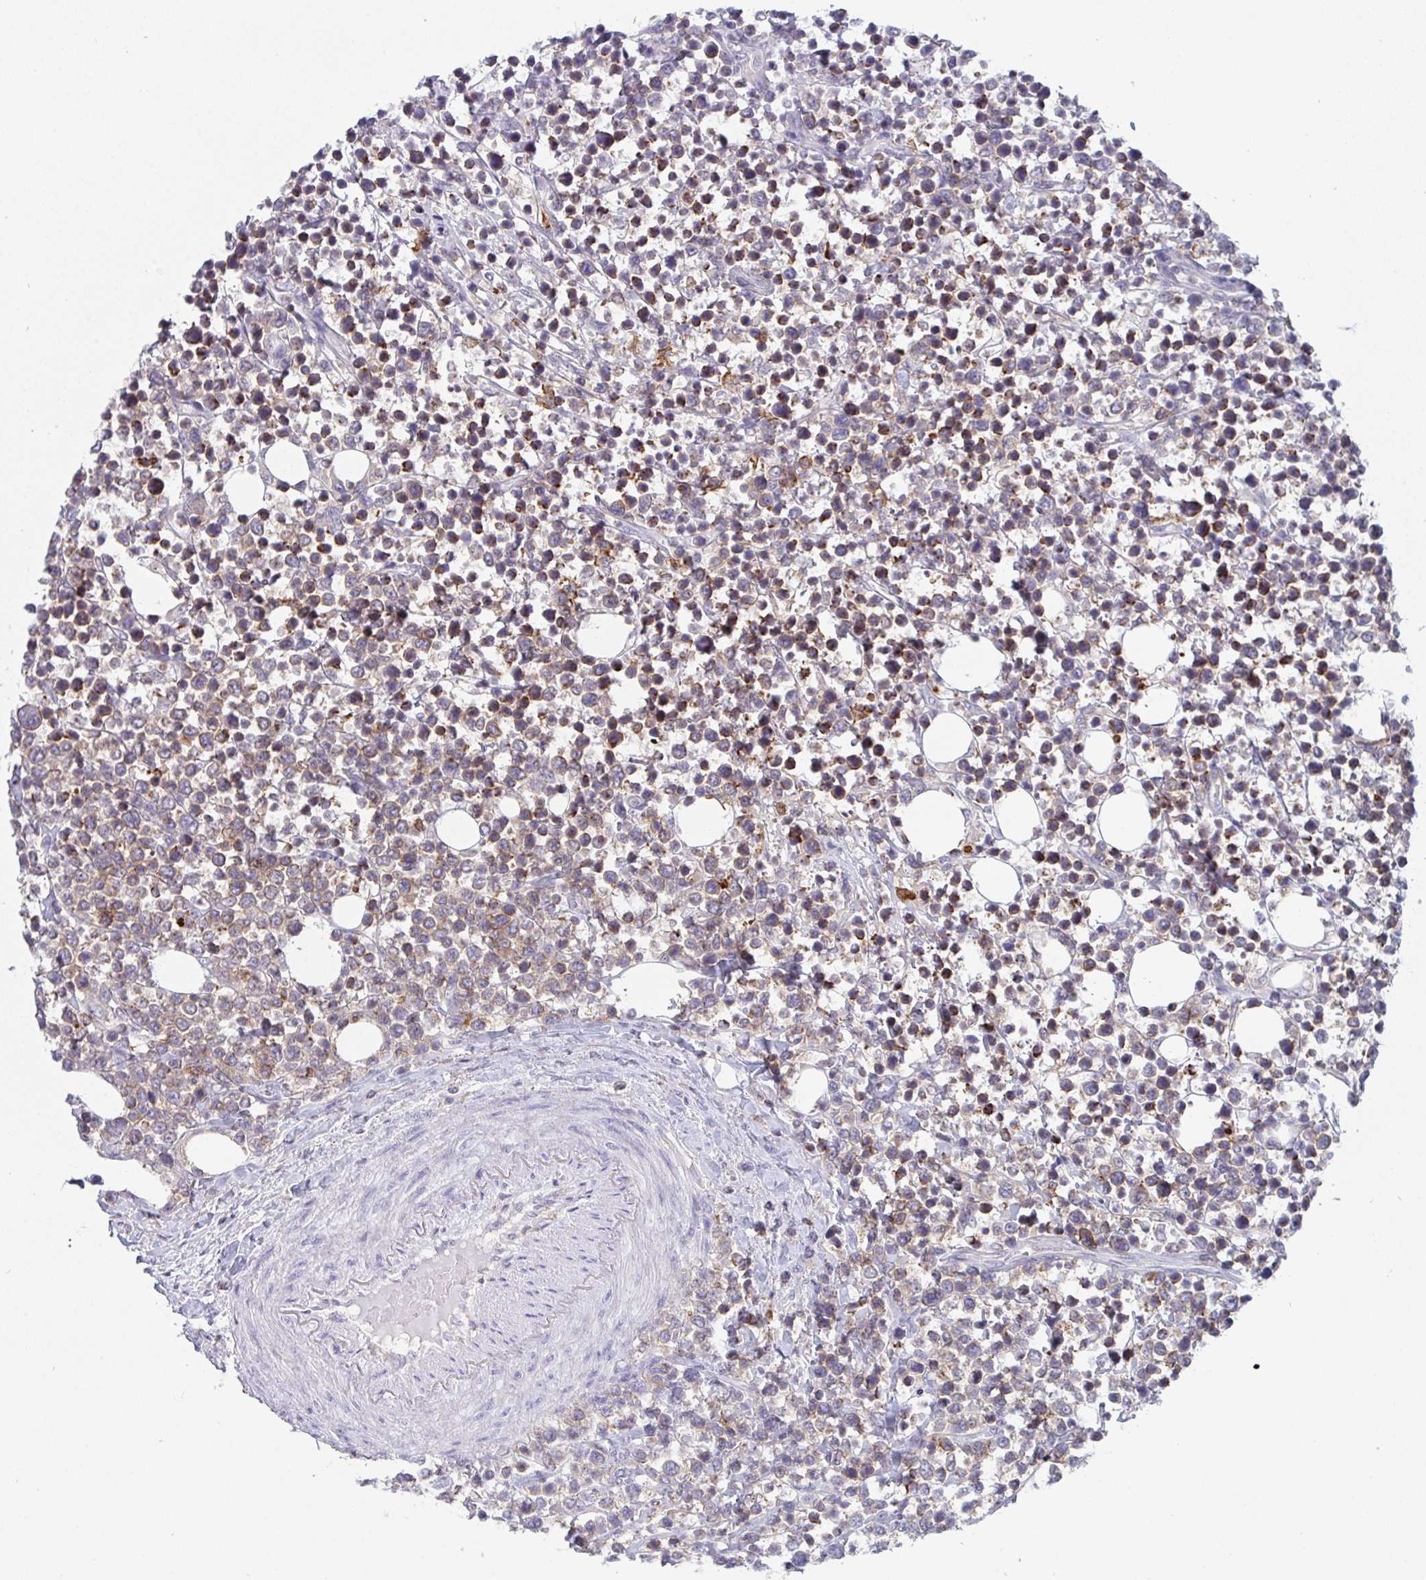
{"staining": {"intensity": "moderate", "quantity": "25%-75%", "location": "cytoplasmic/membranous"}, "tissue": "lymphoma", "cell_type": "Tumor cells", "image_type": "cancer", "snomed": [{"axis": "morphology", "description": "Malignant lymphoma, non-Hodgkin's type, Low grade"}, {"axis": "topography", "description": "Lymph node"}], "caption": "The histopathology image reveals immunohistochemical staining of malignant lymphoma, non-Hodgkin's type (low-grade). There is moderate cytoplasmic/membranous staining is present in about 25%-75% of tumor cells.", "gene": "DISP2", "patient": {"sex": "male", "age": 60}}